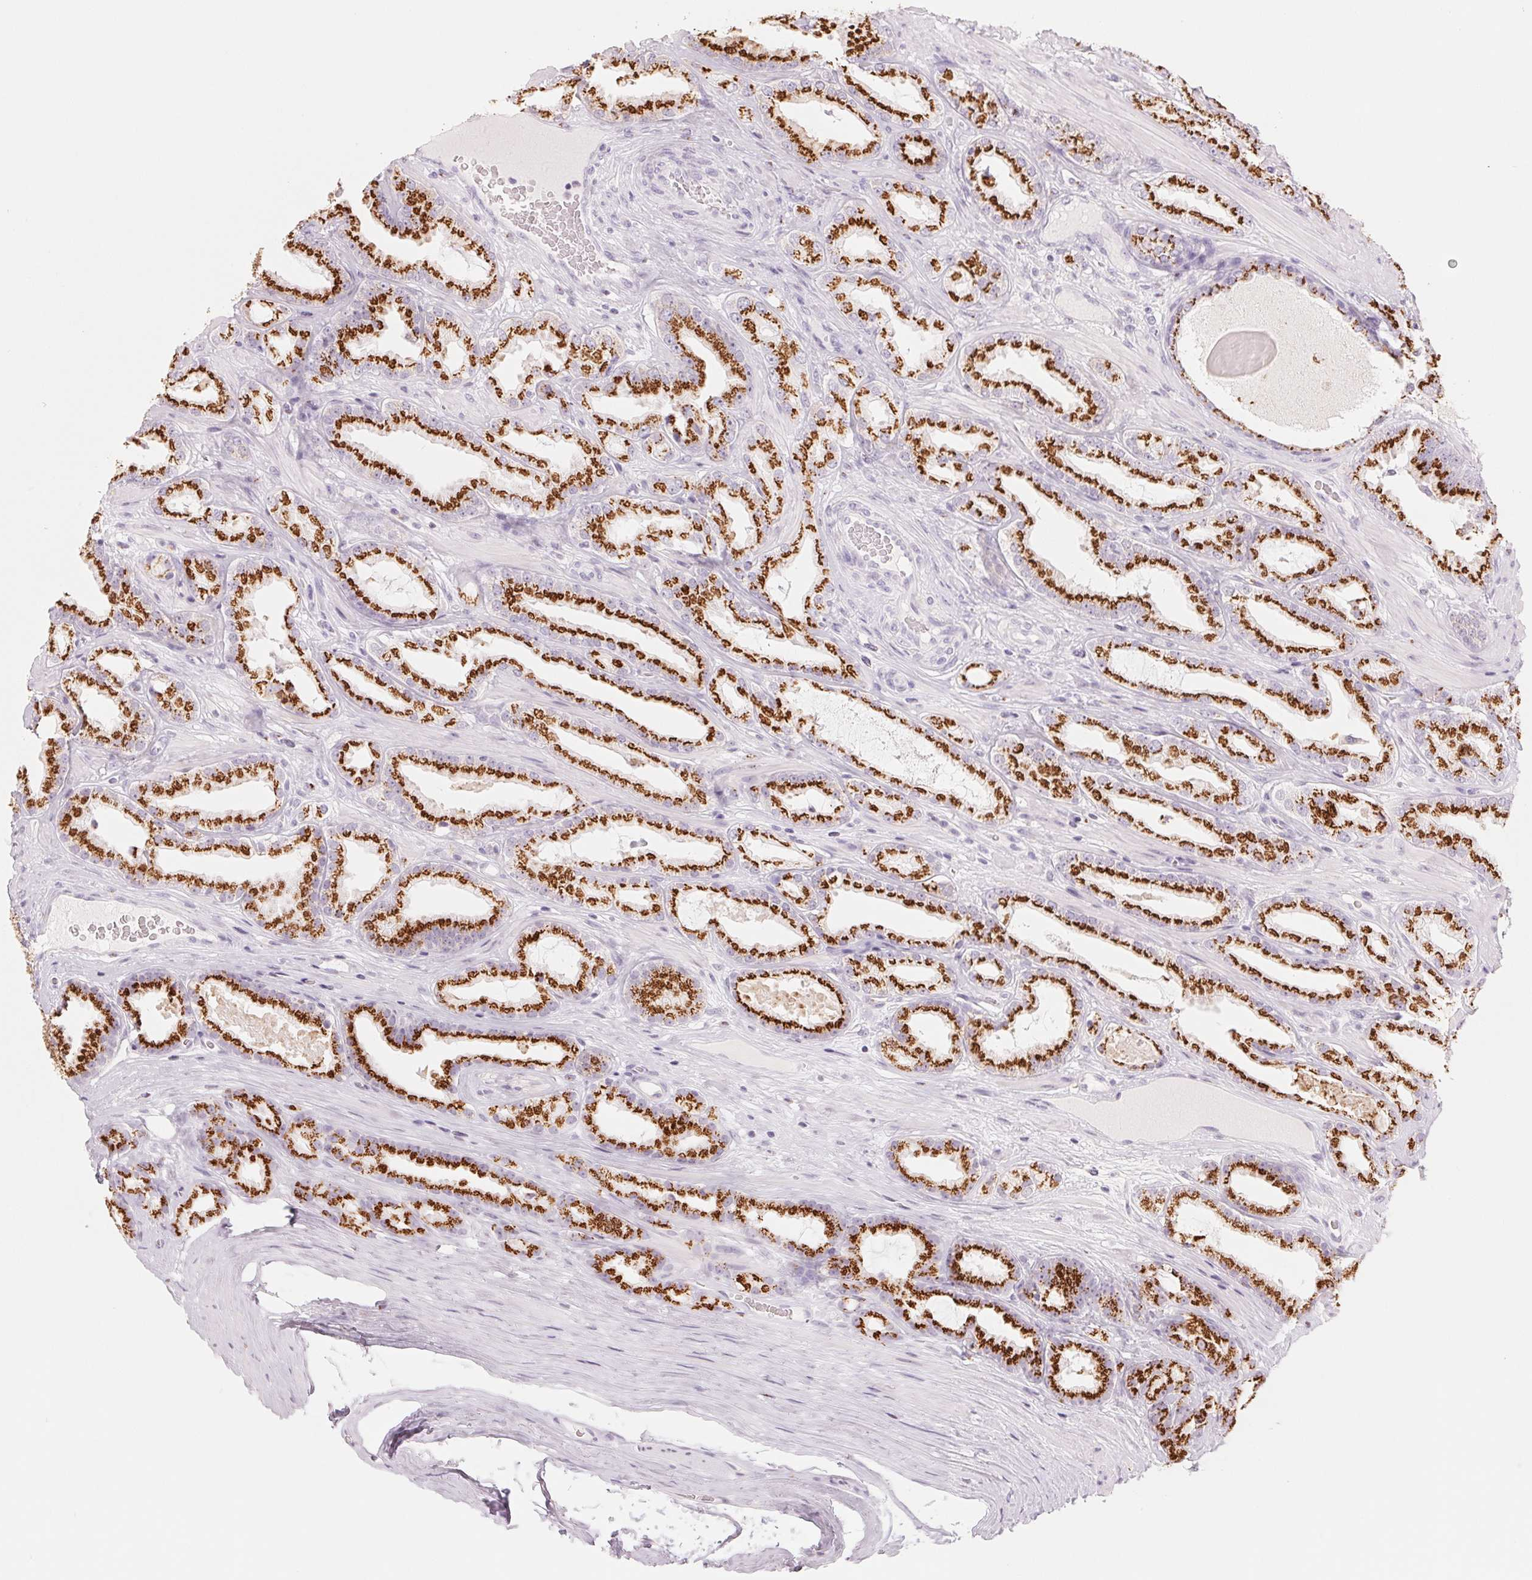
{"staining": {"intensity": "strong", "quantity": ">75%", "location": "cytoplasmic/membranous"}, "tissue": "prostate cancer", "cell_type": "Tumor cells", "image_type": "cancer", "snomed": [{"axis": "morphology", "description": "Adenocarcinoma, Low grade"}, {"axis": "topography", "description": "Prostate"}], "caption": "Prostate low-grade adenocarcinoma was stained to show a protein in brown. There is high levels of strong cytoplasmic/membranous staining in about >75% of tumor cells. The staining was performed using DAB to visualize the protein expression in brown, while the nuclei were stained in blue with hematoxylin (Magnification: 20x).", "gene": "GALNT7", "patient": {"sex": "male", "age": 61}}